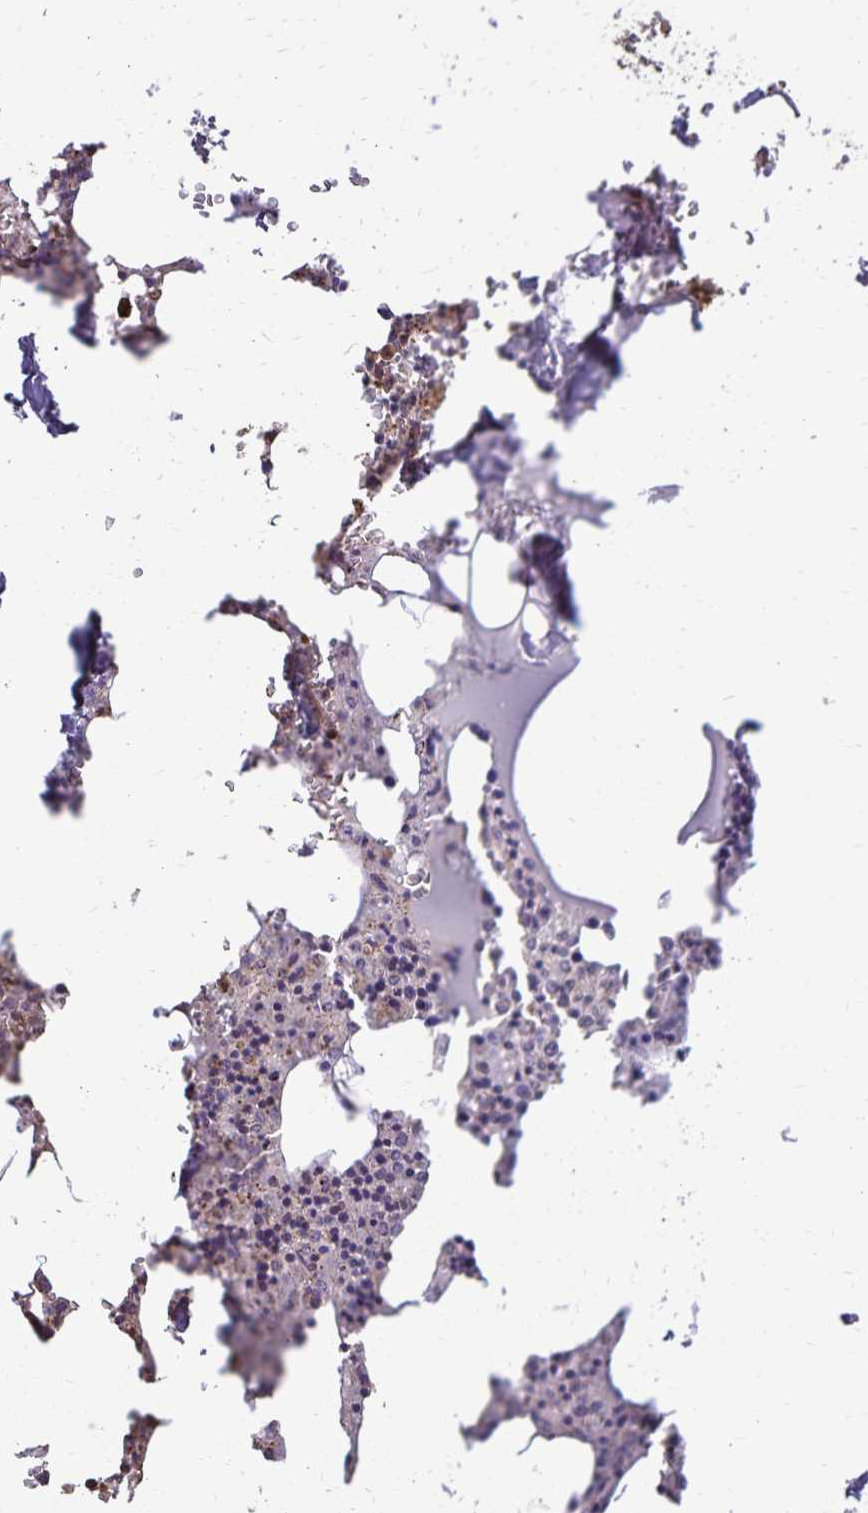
{"staining": {"intensity": "moderate", "quantity": "25%-75%", "location": "cytoplasmic/membranous"}, "tissue": "bone marrow", "cell_type": "Hematopoietic cells", "image_type": "normal", "snomed": [{"axis": "morphology", "description": "Normal tissue, NOS"}, {"axis": "topography", "description": "Bone marrow"}], "caption": "The histopathology image exhibits immunohistochemical staining of normal bone marrow. There is moderate cytoplasmic/membranous expression is appreciated in about 25%-75% of hematopoietic cells.", "gene": "CHMP1B", "patient": {"sex": "male", "age": 54}}